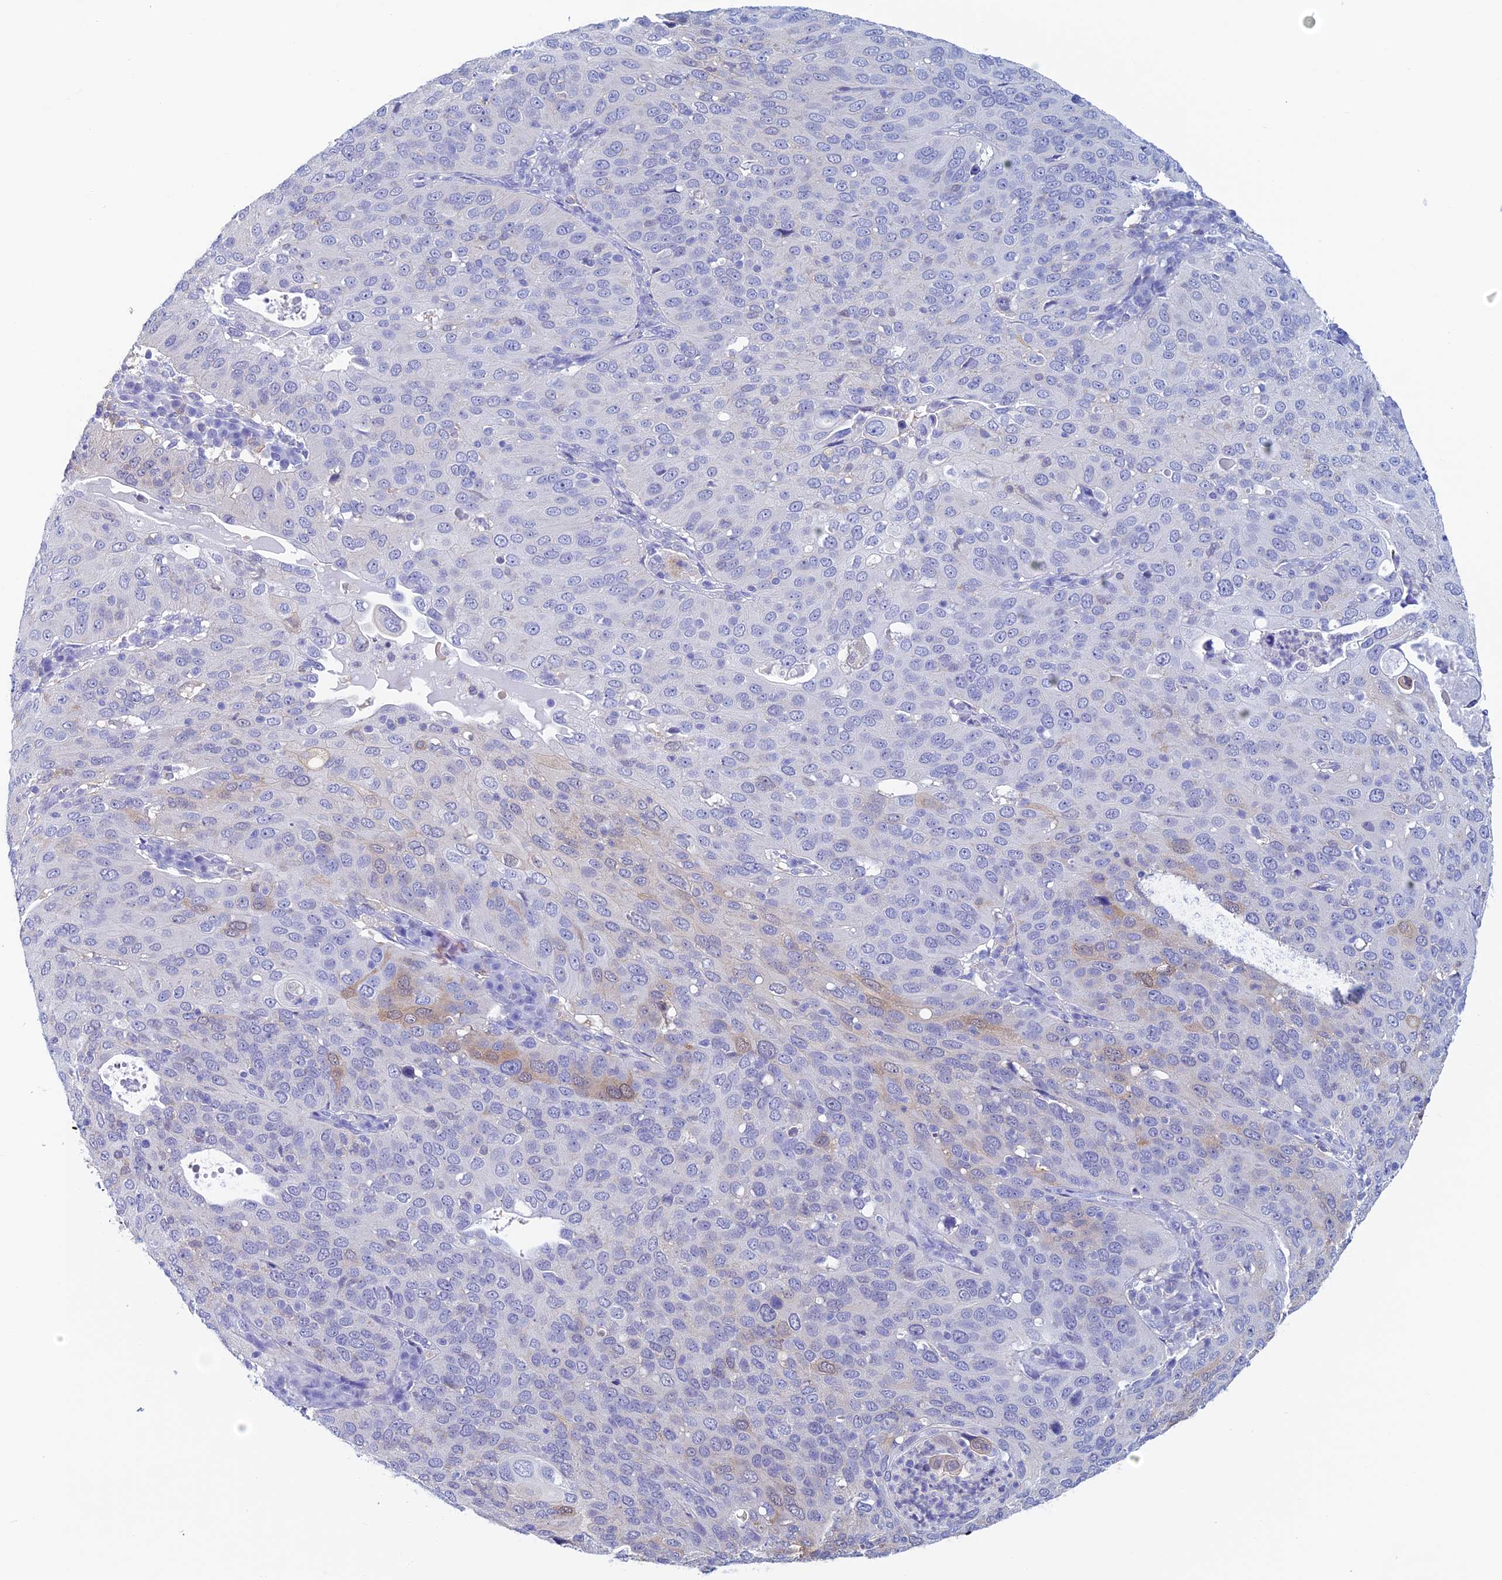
{"staining": {"intensity": "moderate", "quantity": "<25%", "location": "cytoplasmic/membranous,nuclear"}, "tissue": "cervical cancer", "cell_type": "Tumor cells", "image_type": "cancer", "snomed": [{"axis": "morphology", "description": "Squamous cell carcinoma, NOS"}, {"axis": "topography", "description": "Cervix"}], "caption": "IHC photomicrograph of neoplastic tissue: squamous cell carcinoma (cervical) stained using IHC demonstrates low levels of moderate protein expression localized specifically in the cytoplasmic/membranous and nuclear of tumor cells, appearing as a cytoplasmic/membranous and nuclear brown color.", "gene": "KCNK17", "patient": {"sex": "female", "age": 36}}